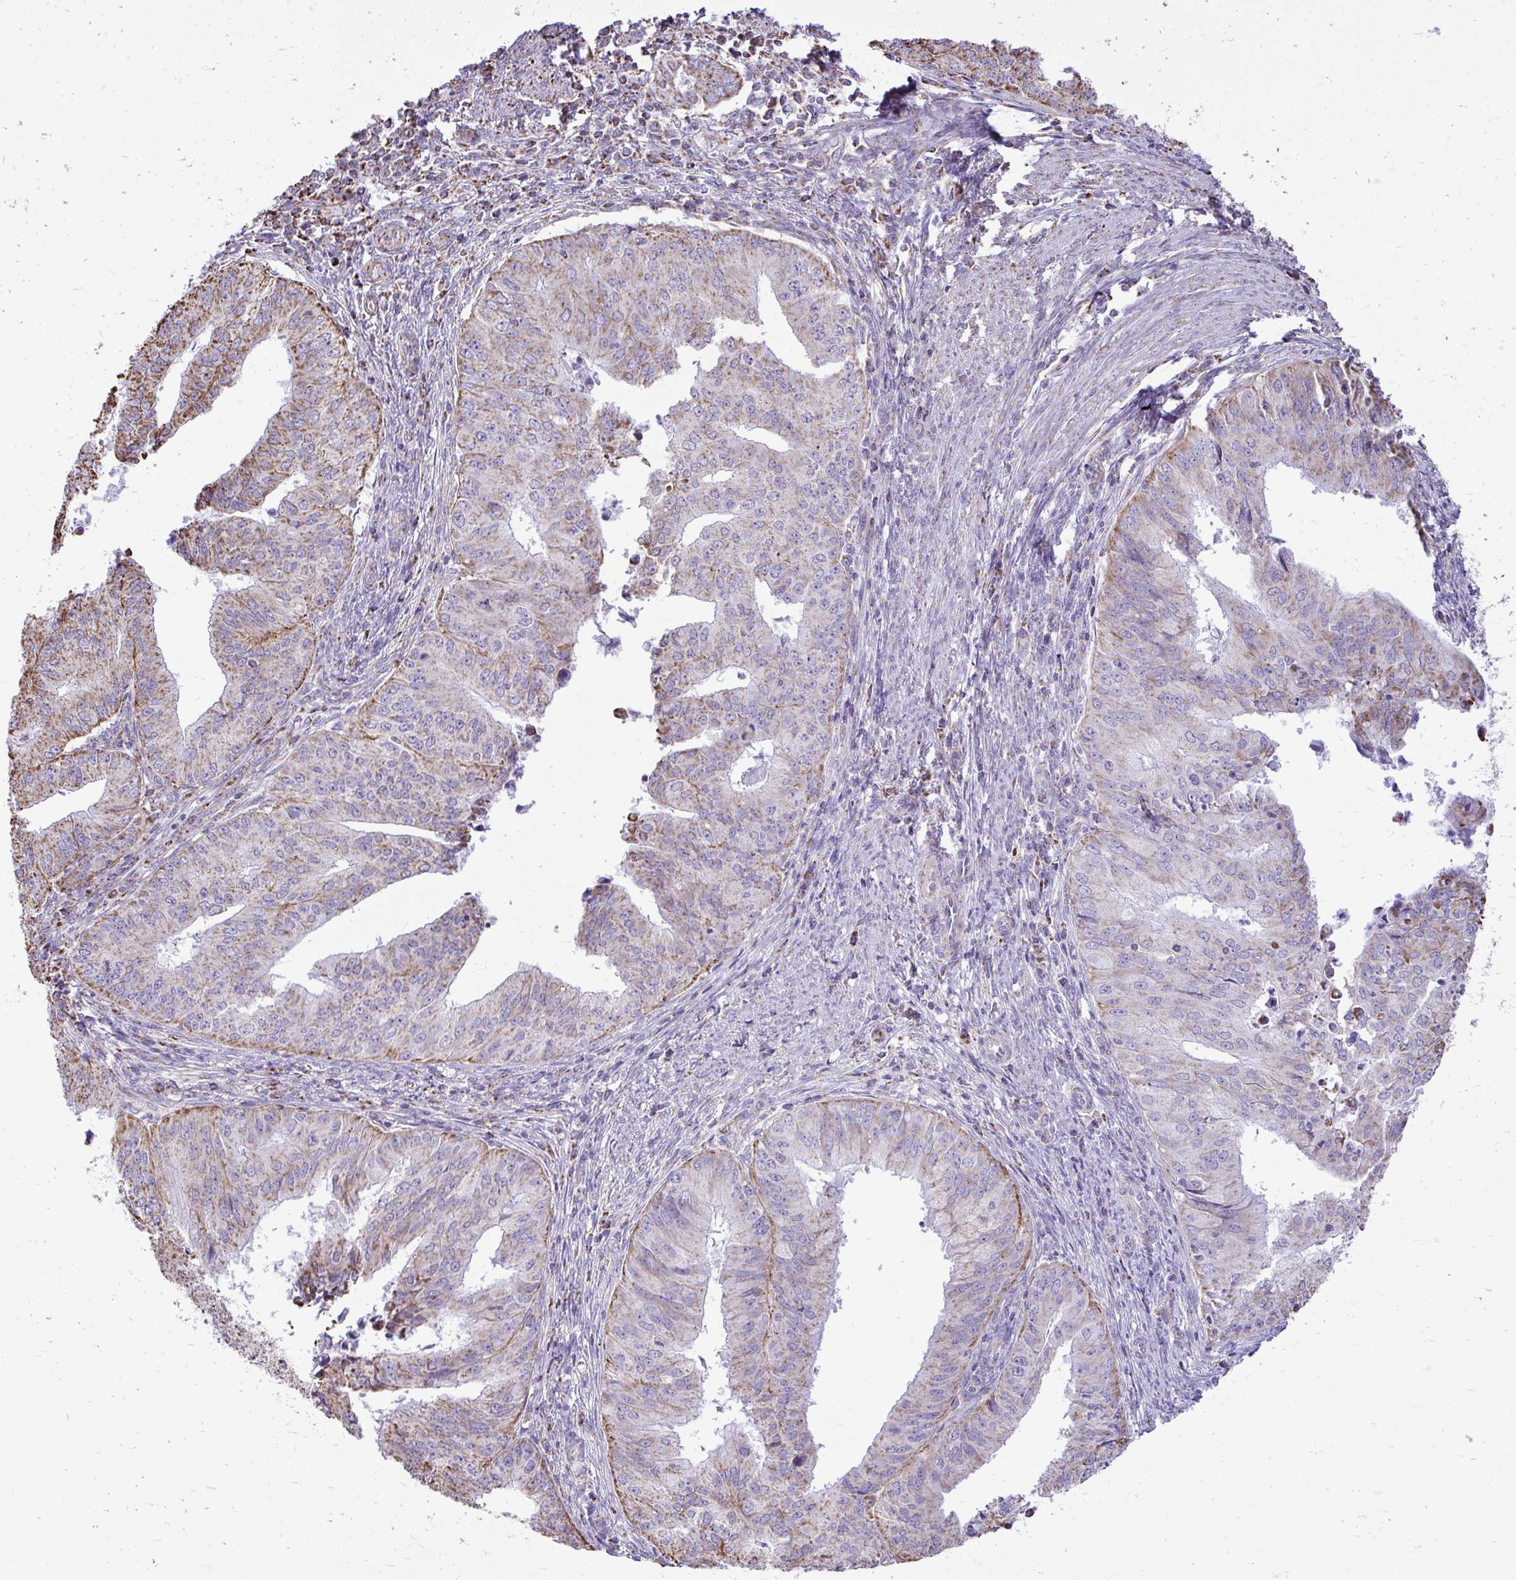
{"staining": {"intensity": "moderate", "quantity": "25%-75%", "location": "cytoplasmic/membranous"}, "tissue": "endometrial cancer", "cell_type": "Tumor cells", "image_type": "cancer", "snomed": [{"axis": "morphology", "description": "Adenocarcinoma, NOS"}, {"axis": "topography", "description": "Endometrium"}], "caption": "Endometrial adenocarcinoma stained with immunohistochemistry (IHC) reveals moderate cytoplasmic/membranous positivity in approximately 25%-75% of tumor cells.", "gene": "MPZL2", "patient": {"sex": "female", "age": 50}}